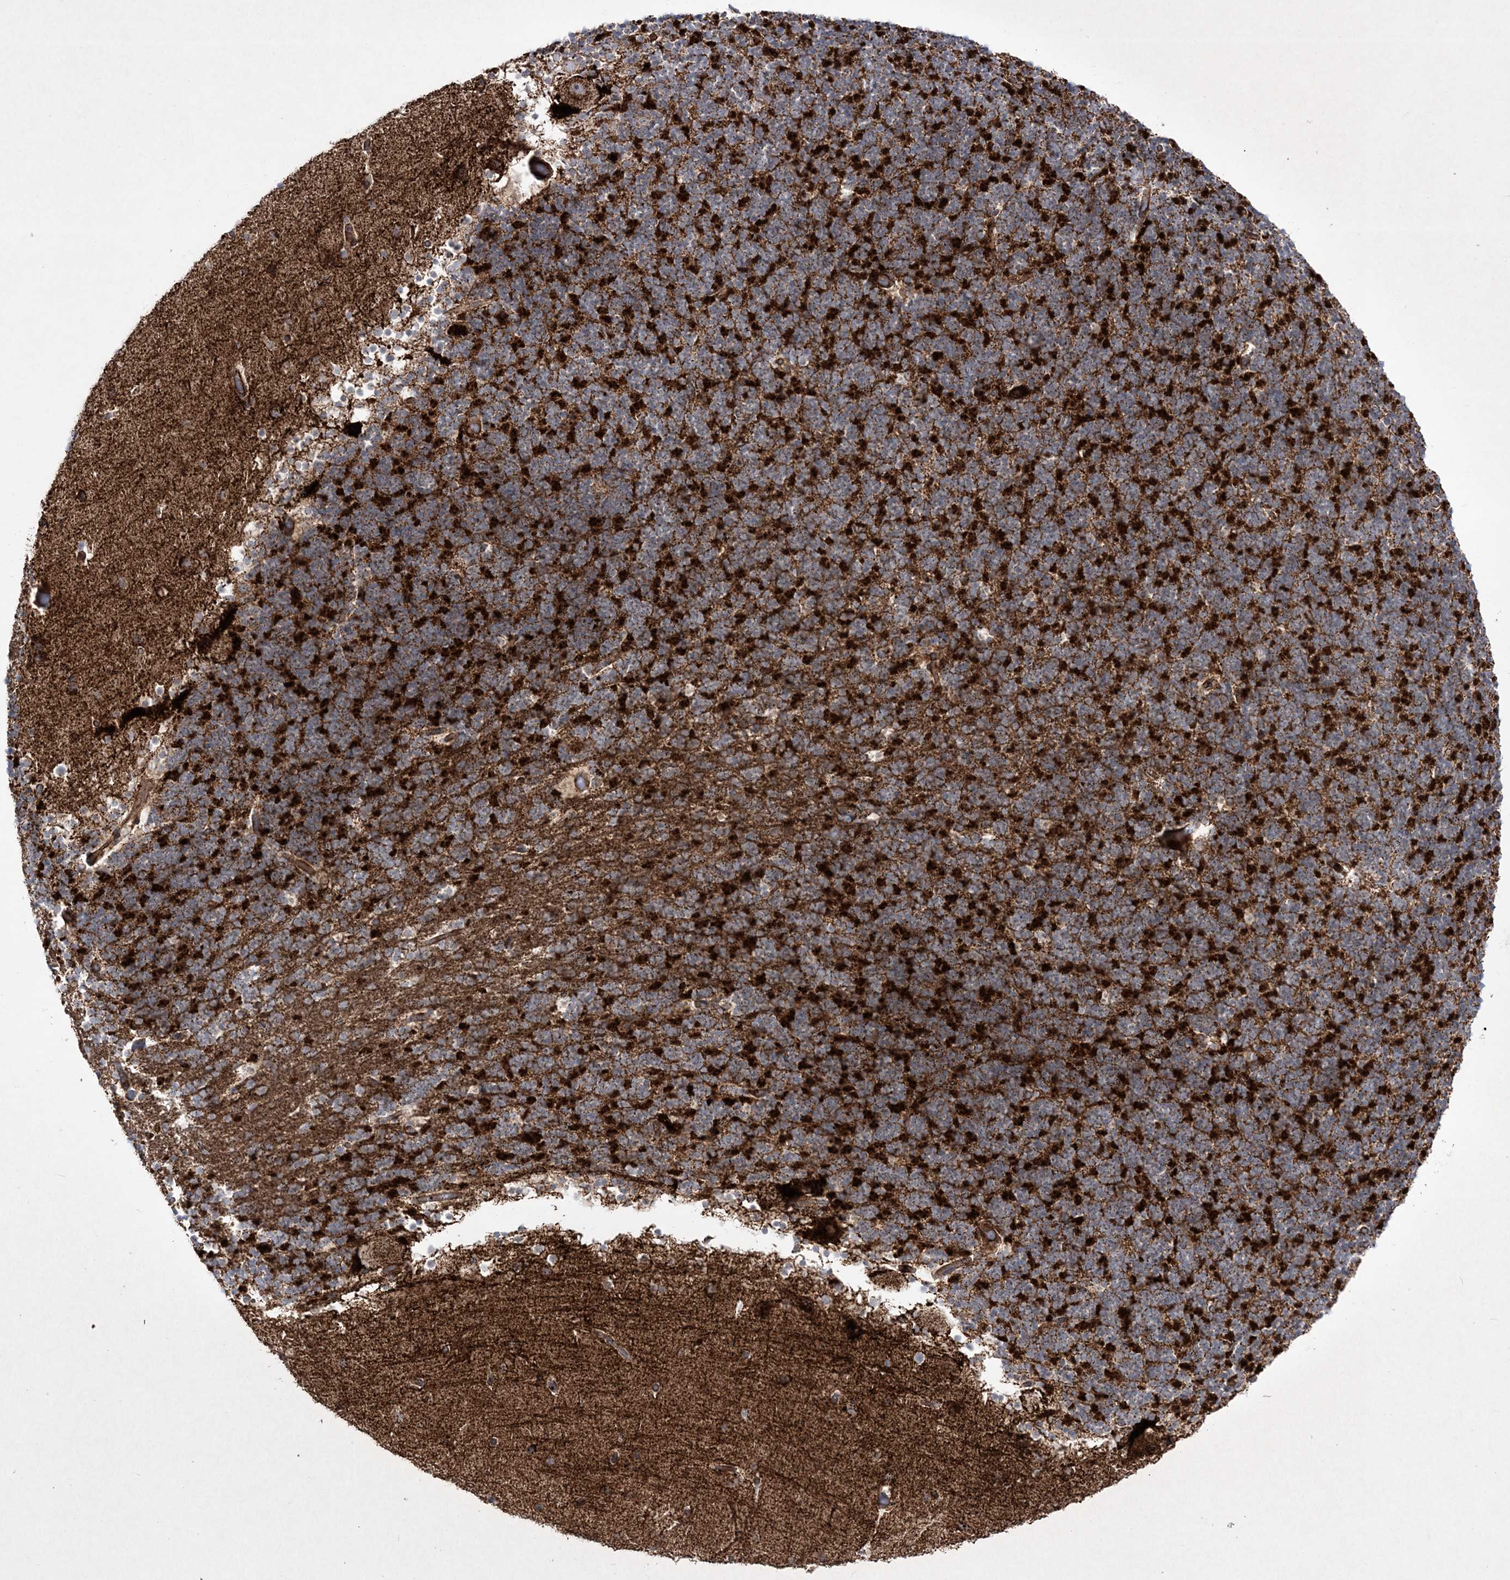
{"staining": {"intensity": "strong", "quantity": "25%-75%", "location": "cytoplasmic/membranous"}, "tissue": "cerebellum", "cell_type": "Cells in granular layer", "image_type": "normal", "snomed": [{"axis": "morphology", "description": "Normal tissue, NOS"}, {"axis": "topography", "description": "Cerebellum"}], "caption": "Protein expression analysis of unremarkable human cerebellum reveals strong cytoplasmic/membranous expression in approximately 25%-75% of cells in granular layer.", "gene": "RICTOR", "patient": {"sex": "male", "age": 57}}